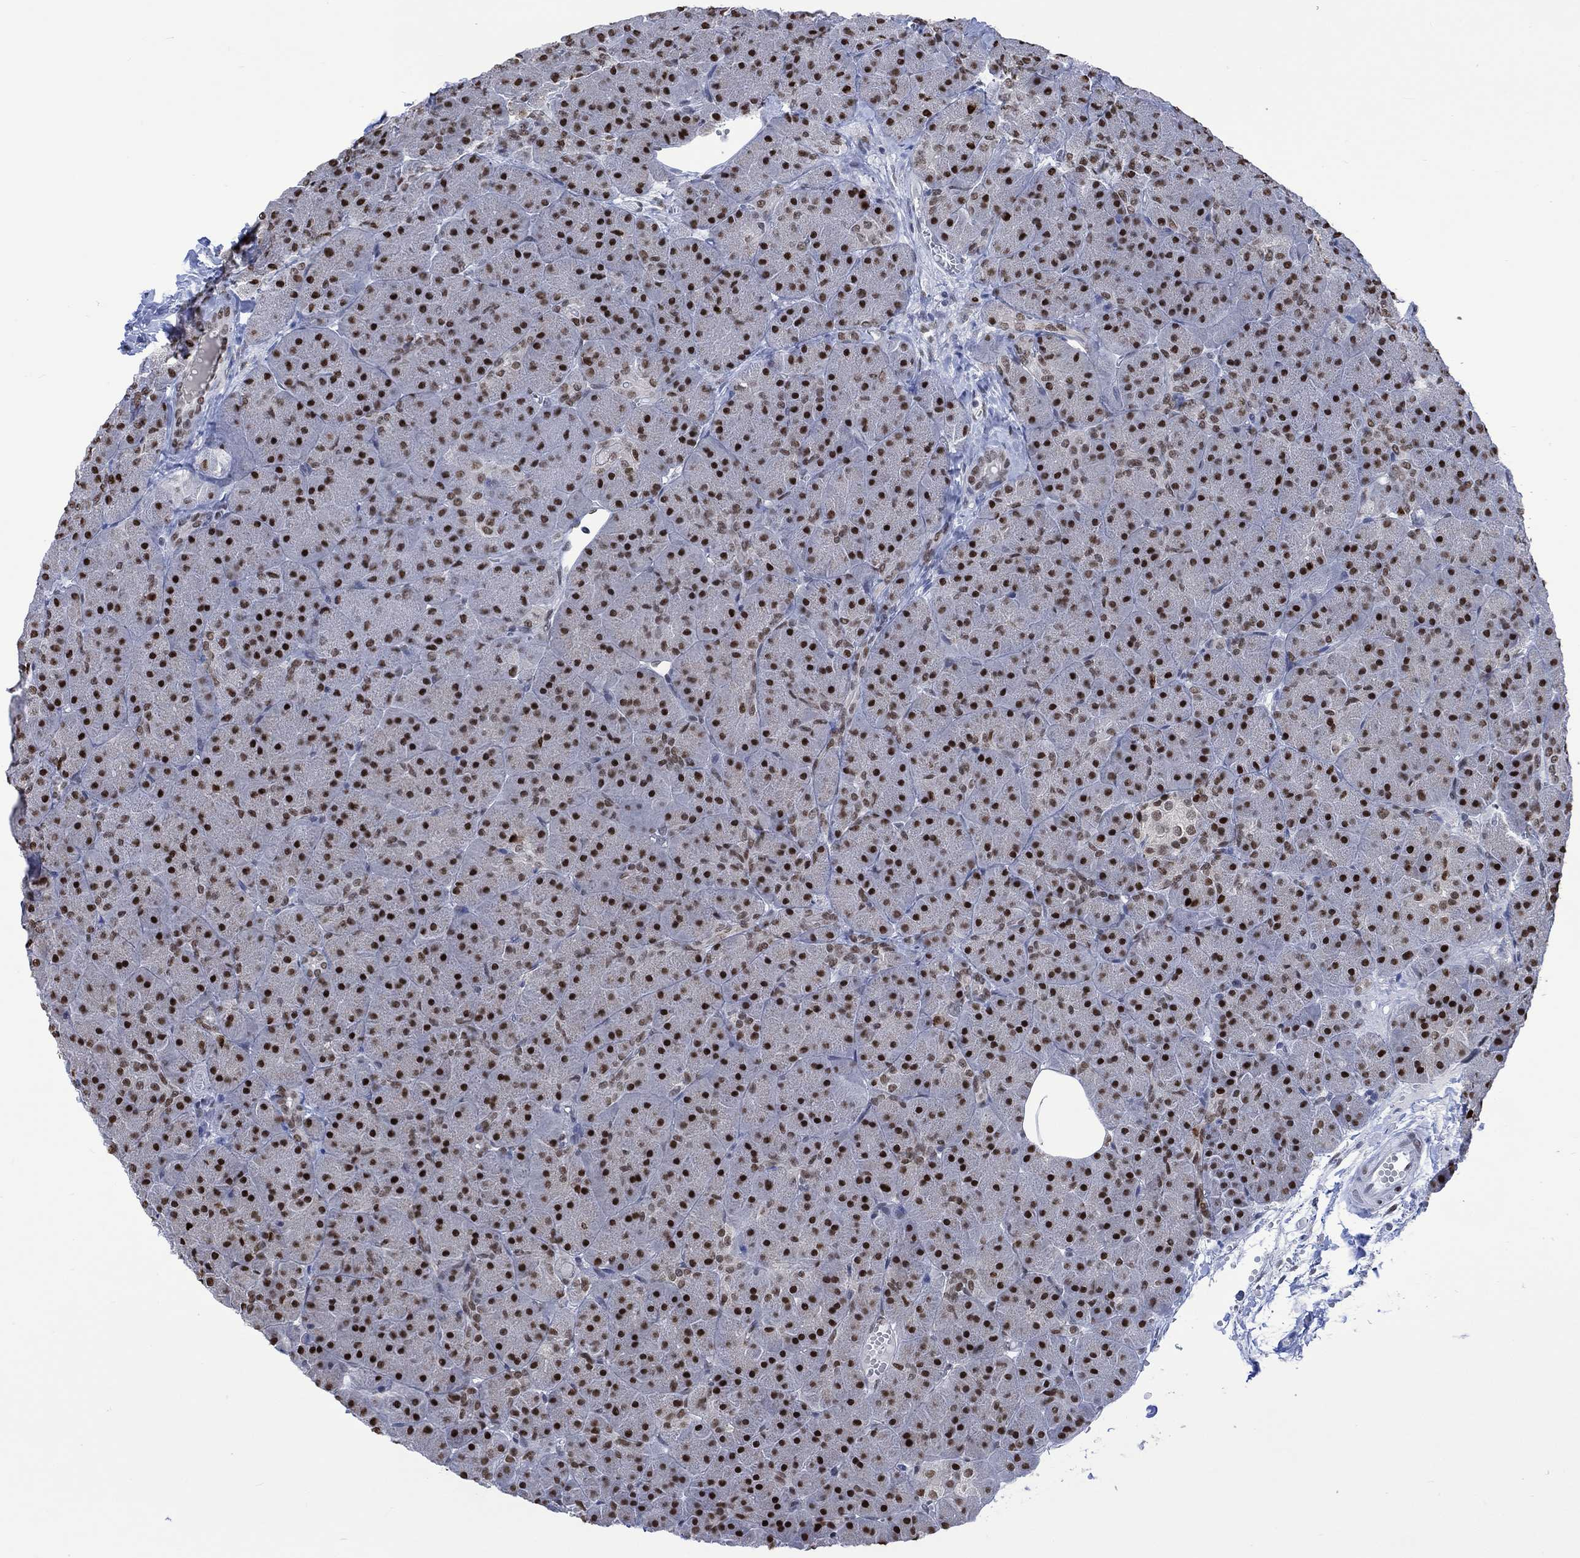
{"staining": {"intensity": "strong", "quantity": "25%-75%", "location": "nuclear"}, "tissue": "pancreas", "cell_type": "Exocrine glandular cells", "image_type": "normal", "snomed": [{"axis": "morphology", "description": "Normal tissue, NOS"}, {"axis": "topography", "description": "Pancreas"}], "caption": "Immunohistochemical staining of unremarkable pancreas demonstrates 25%-75% levels of strong nuclear protein positivity in approximately 25%-75% of exocrine glandular cells. (DAB IHC, brown staining for protein, blue staining for nuclei).", "gene": "RAD54L2", "patient": {"sex": "male", "age": 61}}